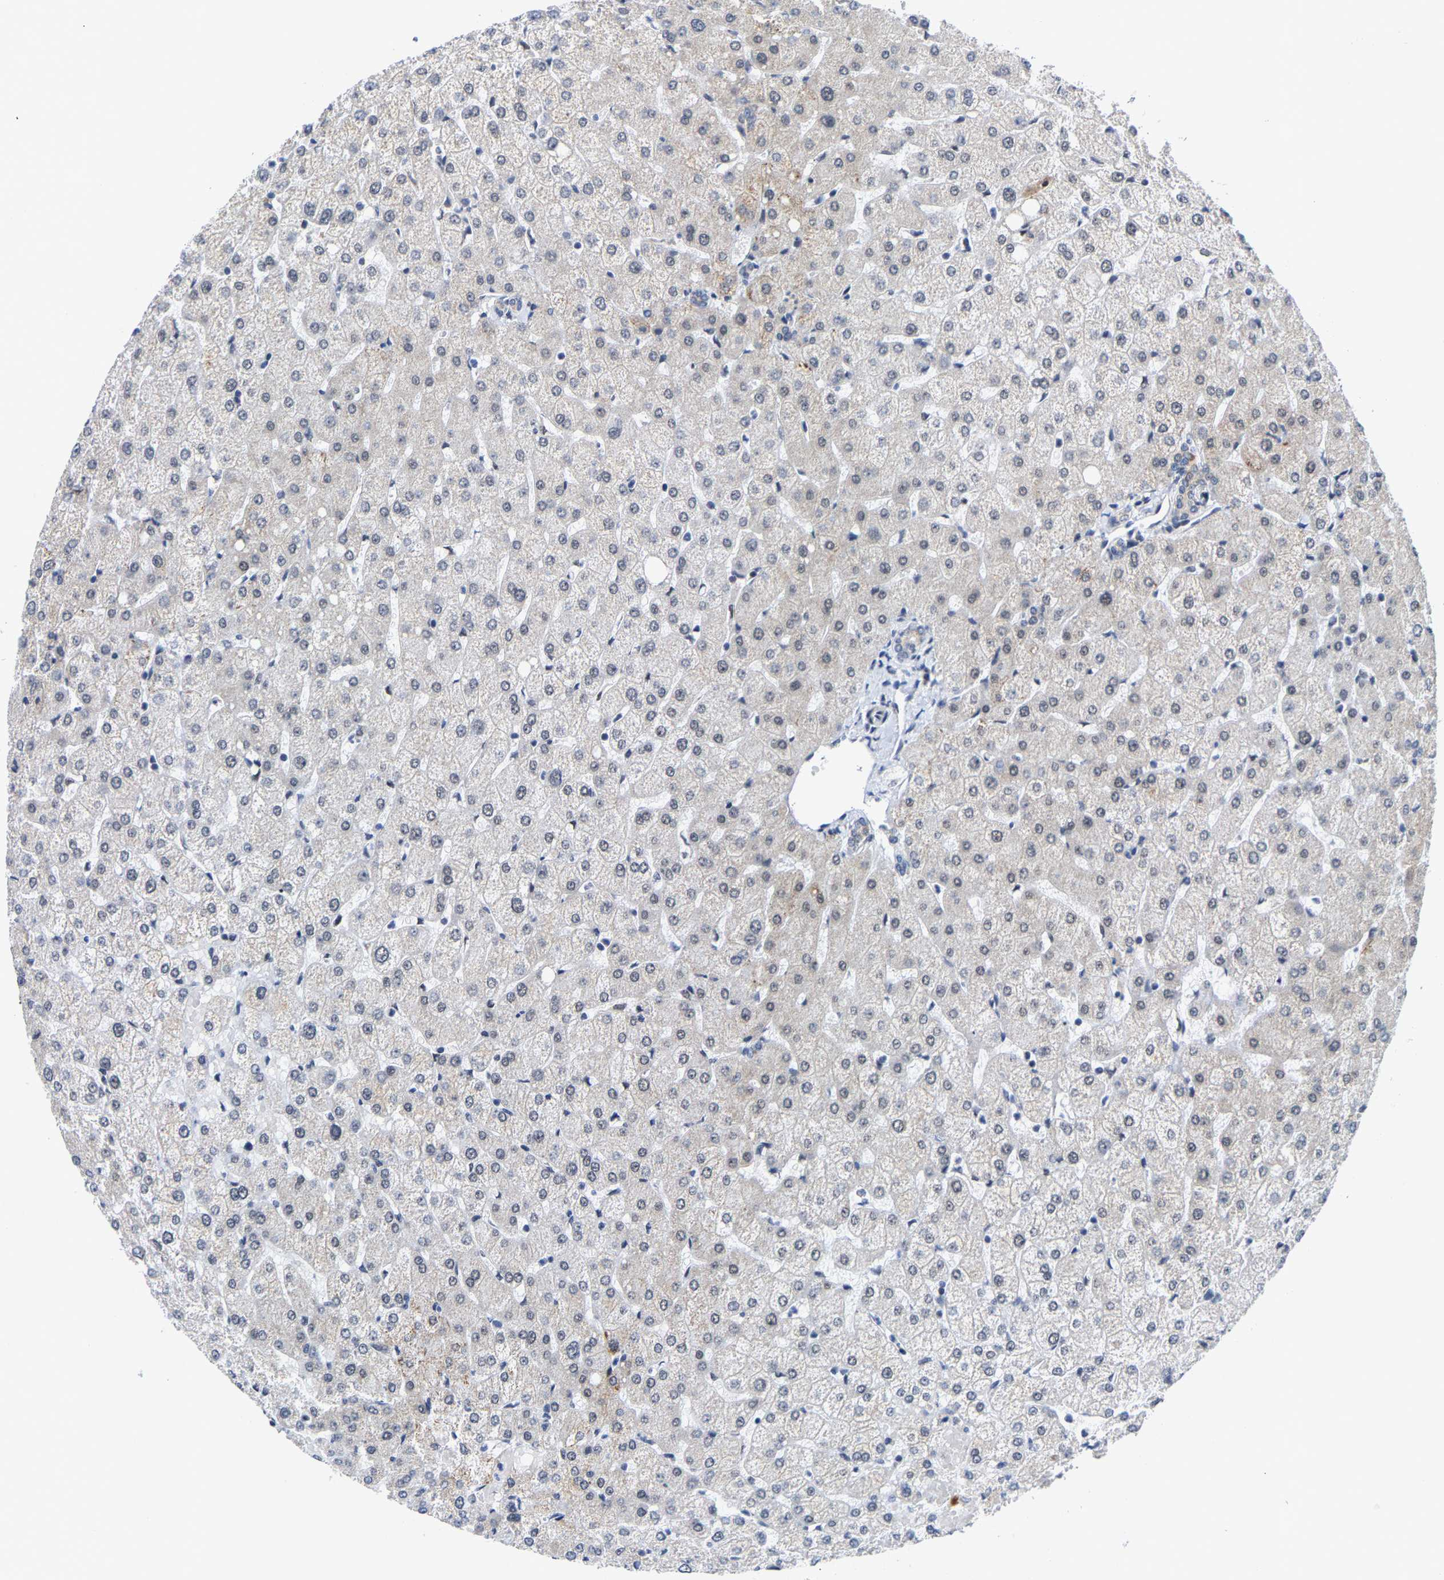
{"staining": {"intensity": "negative", "quantity": "none", "location": "none"}, "tissue": "liver", "cell_type": "Cholangiocytes", "image_type": "normal", "snomed": [{"axis": "morphology", "description": "Normal tissue, NOS"}, {"axis": "topography", "description": "Liver"}], "caption": "Micrograph shows no protein staining in cholangiocytes of benign liver. The staining is performed using DAB brown chromogen with nuclei counter-stained in using hematoxylin.", "gene": "PCNT", "patient": {"sex": "female", "age": 54}}